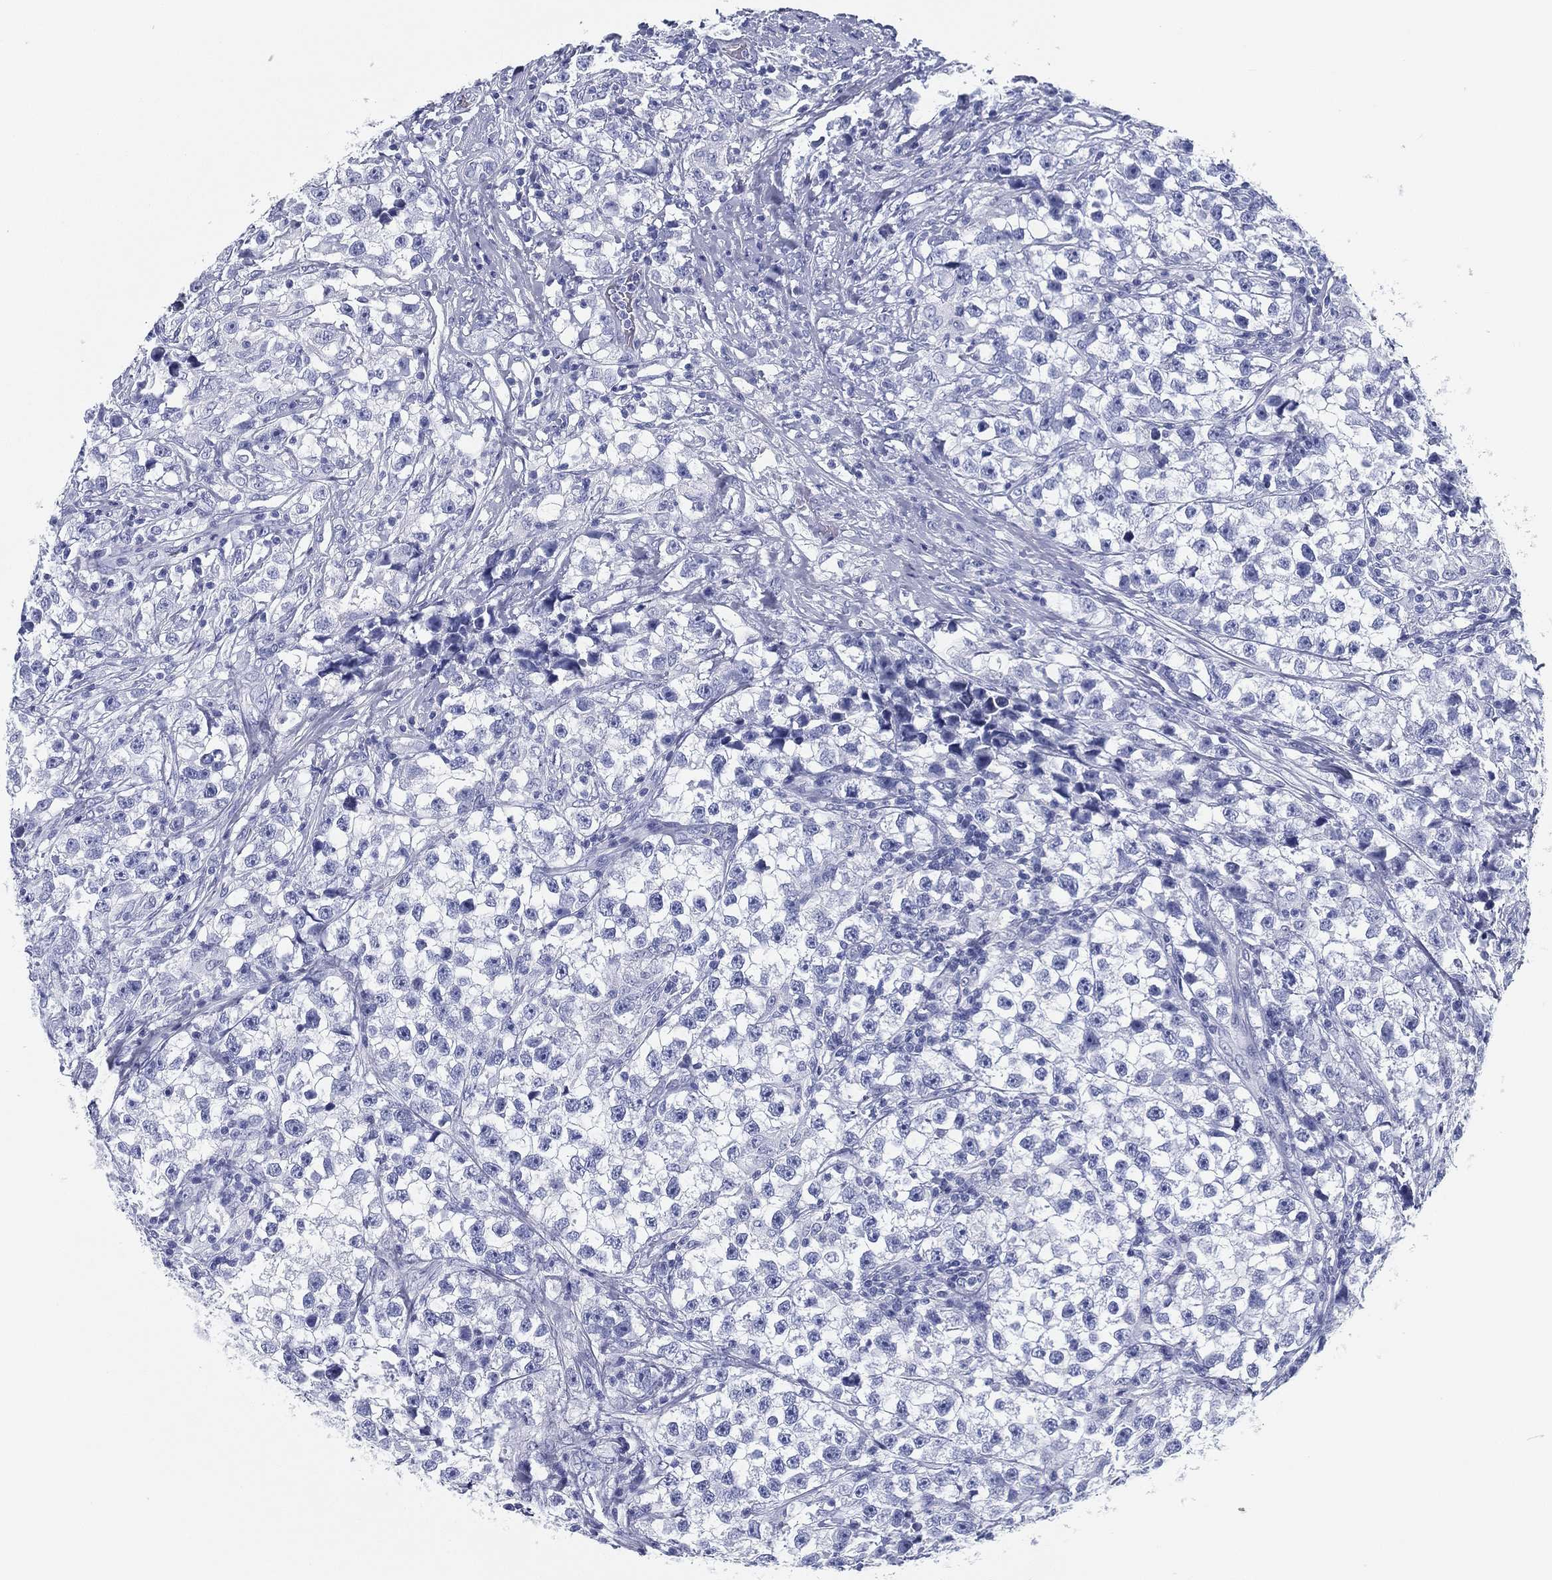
{"staining": {"intensity": "negative", "quantity": "none", "location": "none"}, "tissue": "testis cancer", "cell_type": "Tumor cells", "image_type": "cancer", "snomed": [{"axis": "morphology", "description": "Seminoma, NOS"}, {"axis": "topography", "description": "Testis"}], "caption": "High power microscopy photomicrograph of an immunohistochemistry micrograph of testis seminoma, revealing no significant expression in tumor cells.", "gene": "TMEM252", "patient": {"sex": "male", "age": 46}}